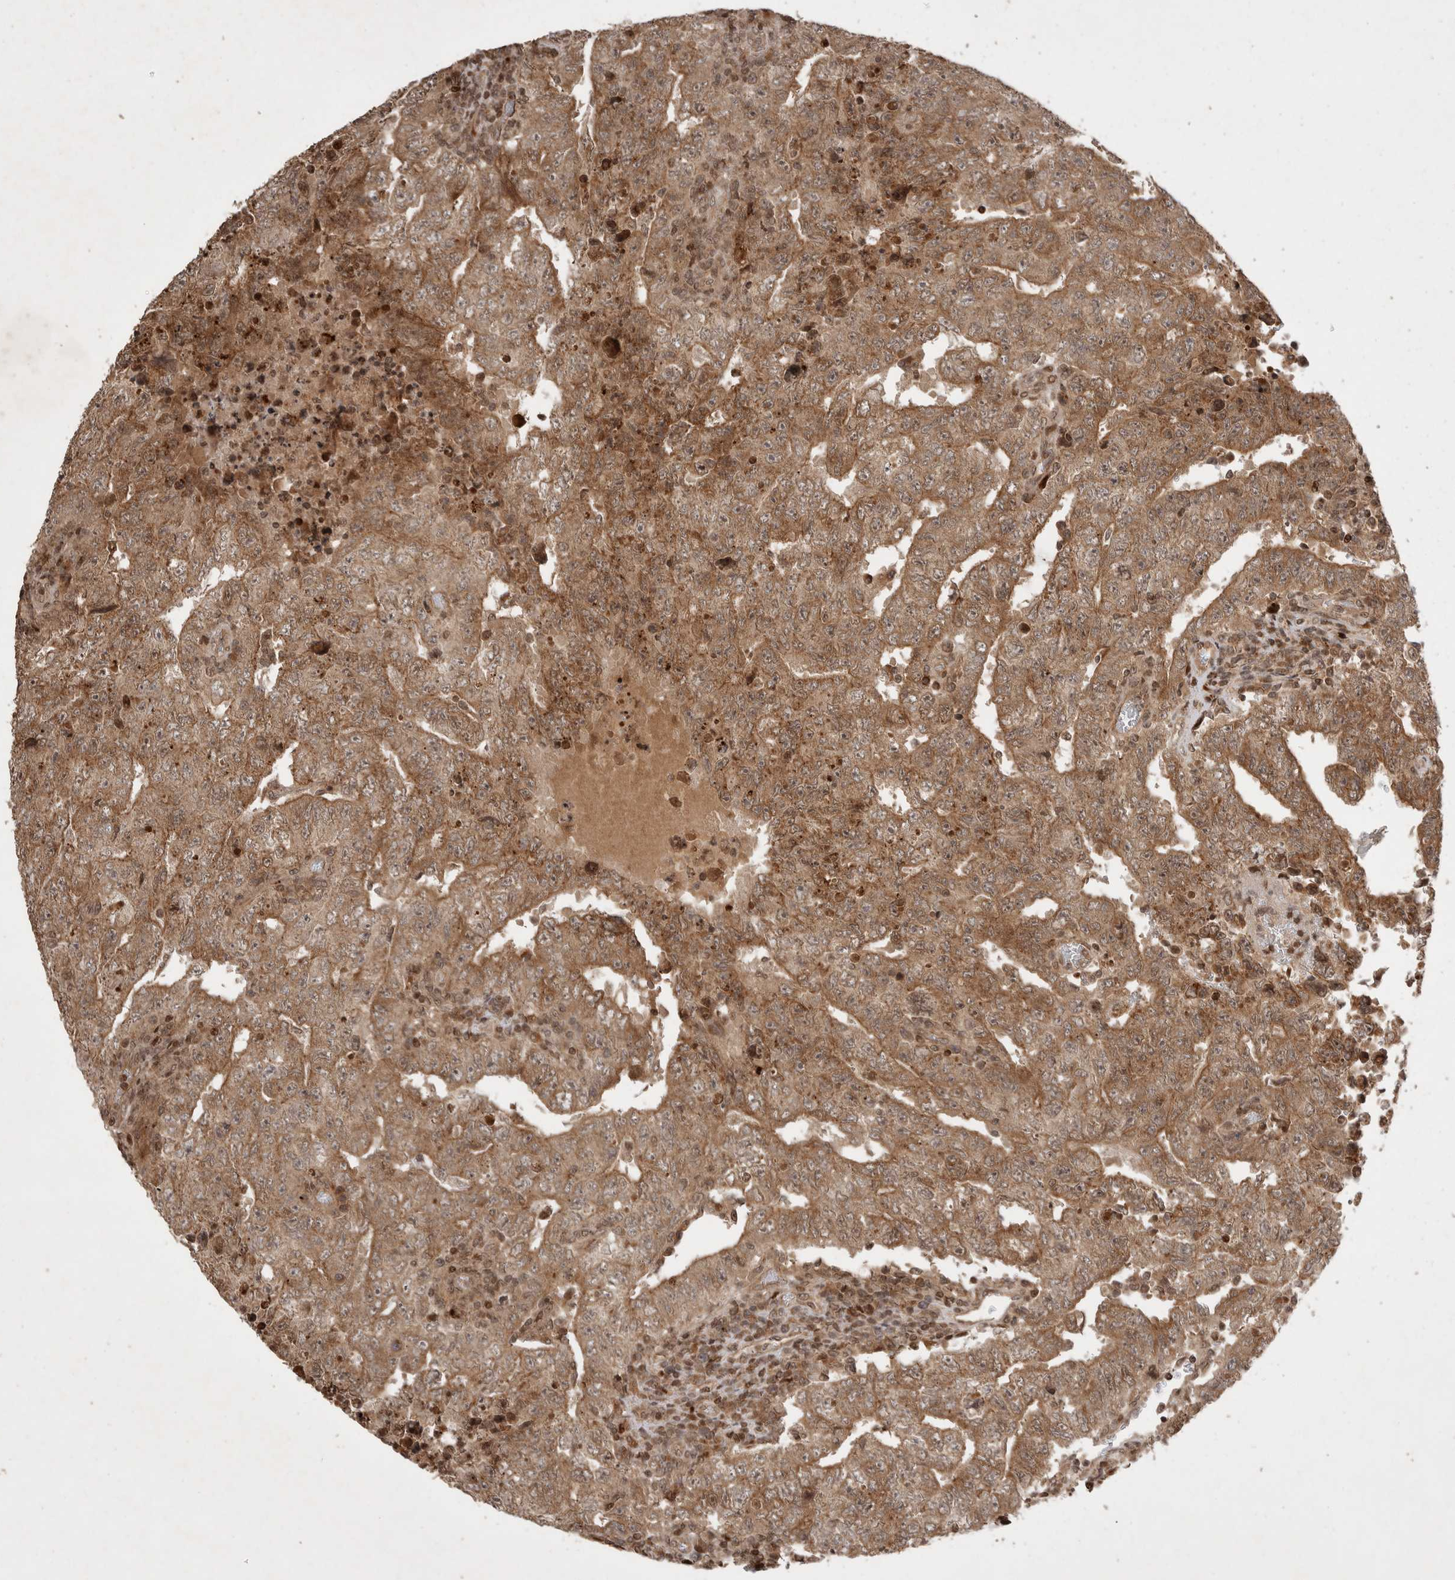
{"staining": {"intensity": "moderate", "quantity": ">75%", "location": "cytoplasmic/membranous"}, "tissue": "testis cancer", "cell_type": "Tumor cells", "image_type": "cancer", "snomed": [{"axis": "morphology", "description": "Carcinoma, Embryonal, NOS"}, {"axis": "topography", "description": "Testis"}], "caption": "Testis embryonal carcinoma tissue reveals moderate cytoplasmic/membranous expression in approximately >75% of tumor cells", "gene": "FAM221A", "patient": {"sex": "male", "age": 26}}